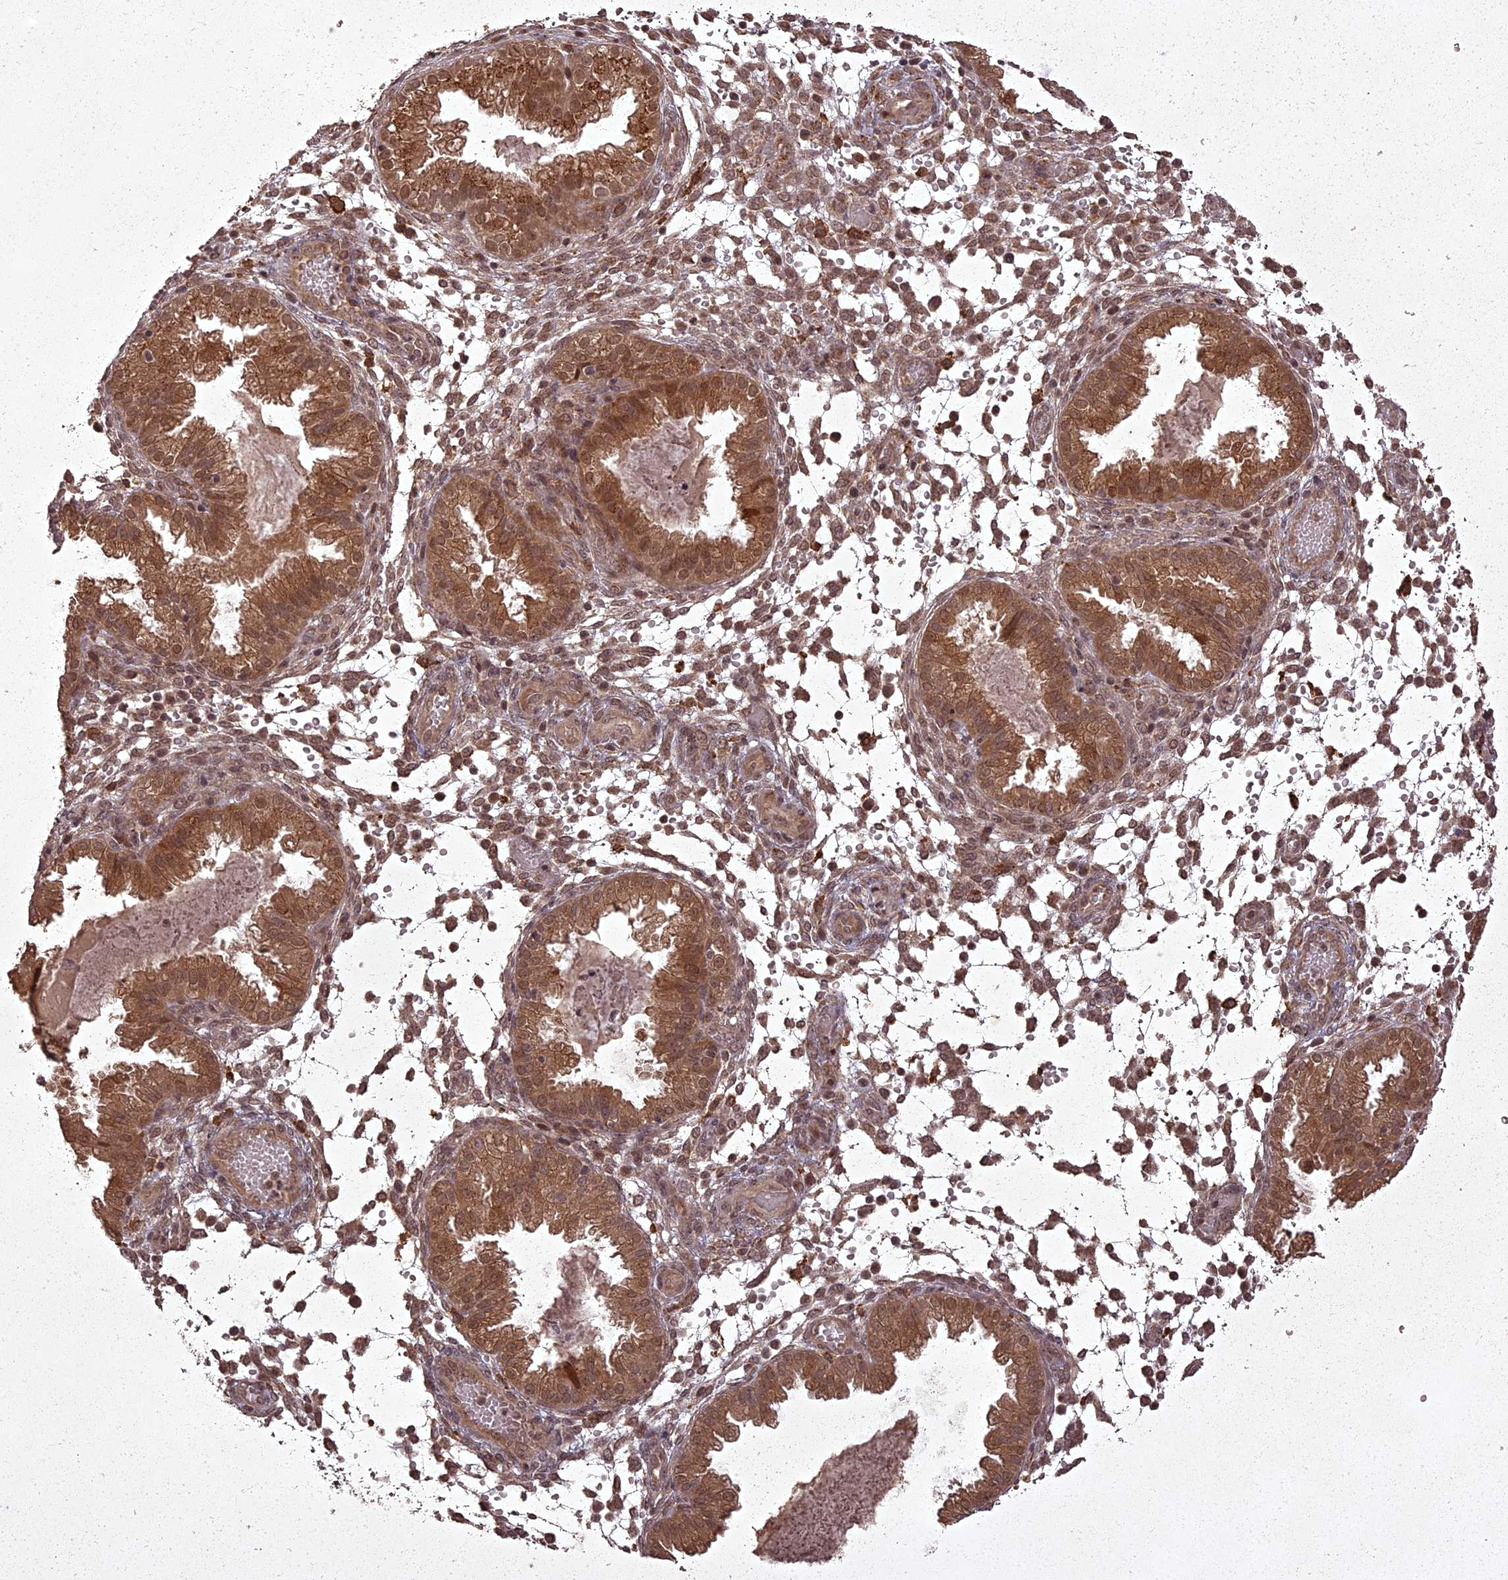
{"staining": {"intensity": "moderate", "quantity": ">75%", "location": "cytoplasmic/membranous,nuclear"}, "tissue": "endometrium", "cell_type": "Cells in endometrial stroma", "image_type": "normal", "snomed": [{"axis": "morphology", "description": "Normal tissue, NOS"}, {"axis": "topography", "description": "Endometrium"}], "caption": "Endometrium stained for a protein (brown) displays moderate cytoplasmic/membranous,nuclear positive positivity in approximately >75% of cells in endometrial stroma.", "gene": "ING5", "patient": {"sex": "female", "age": 33}}